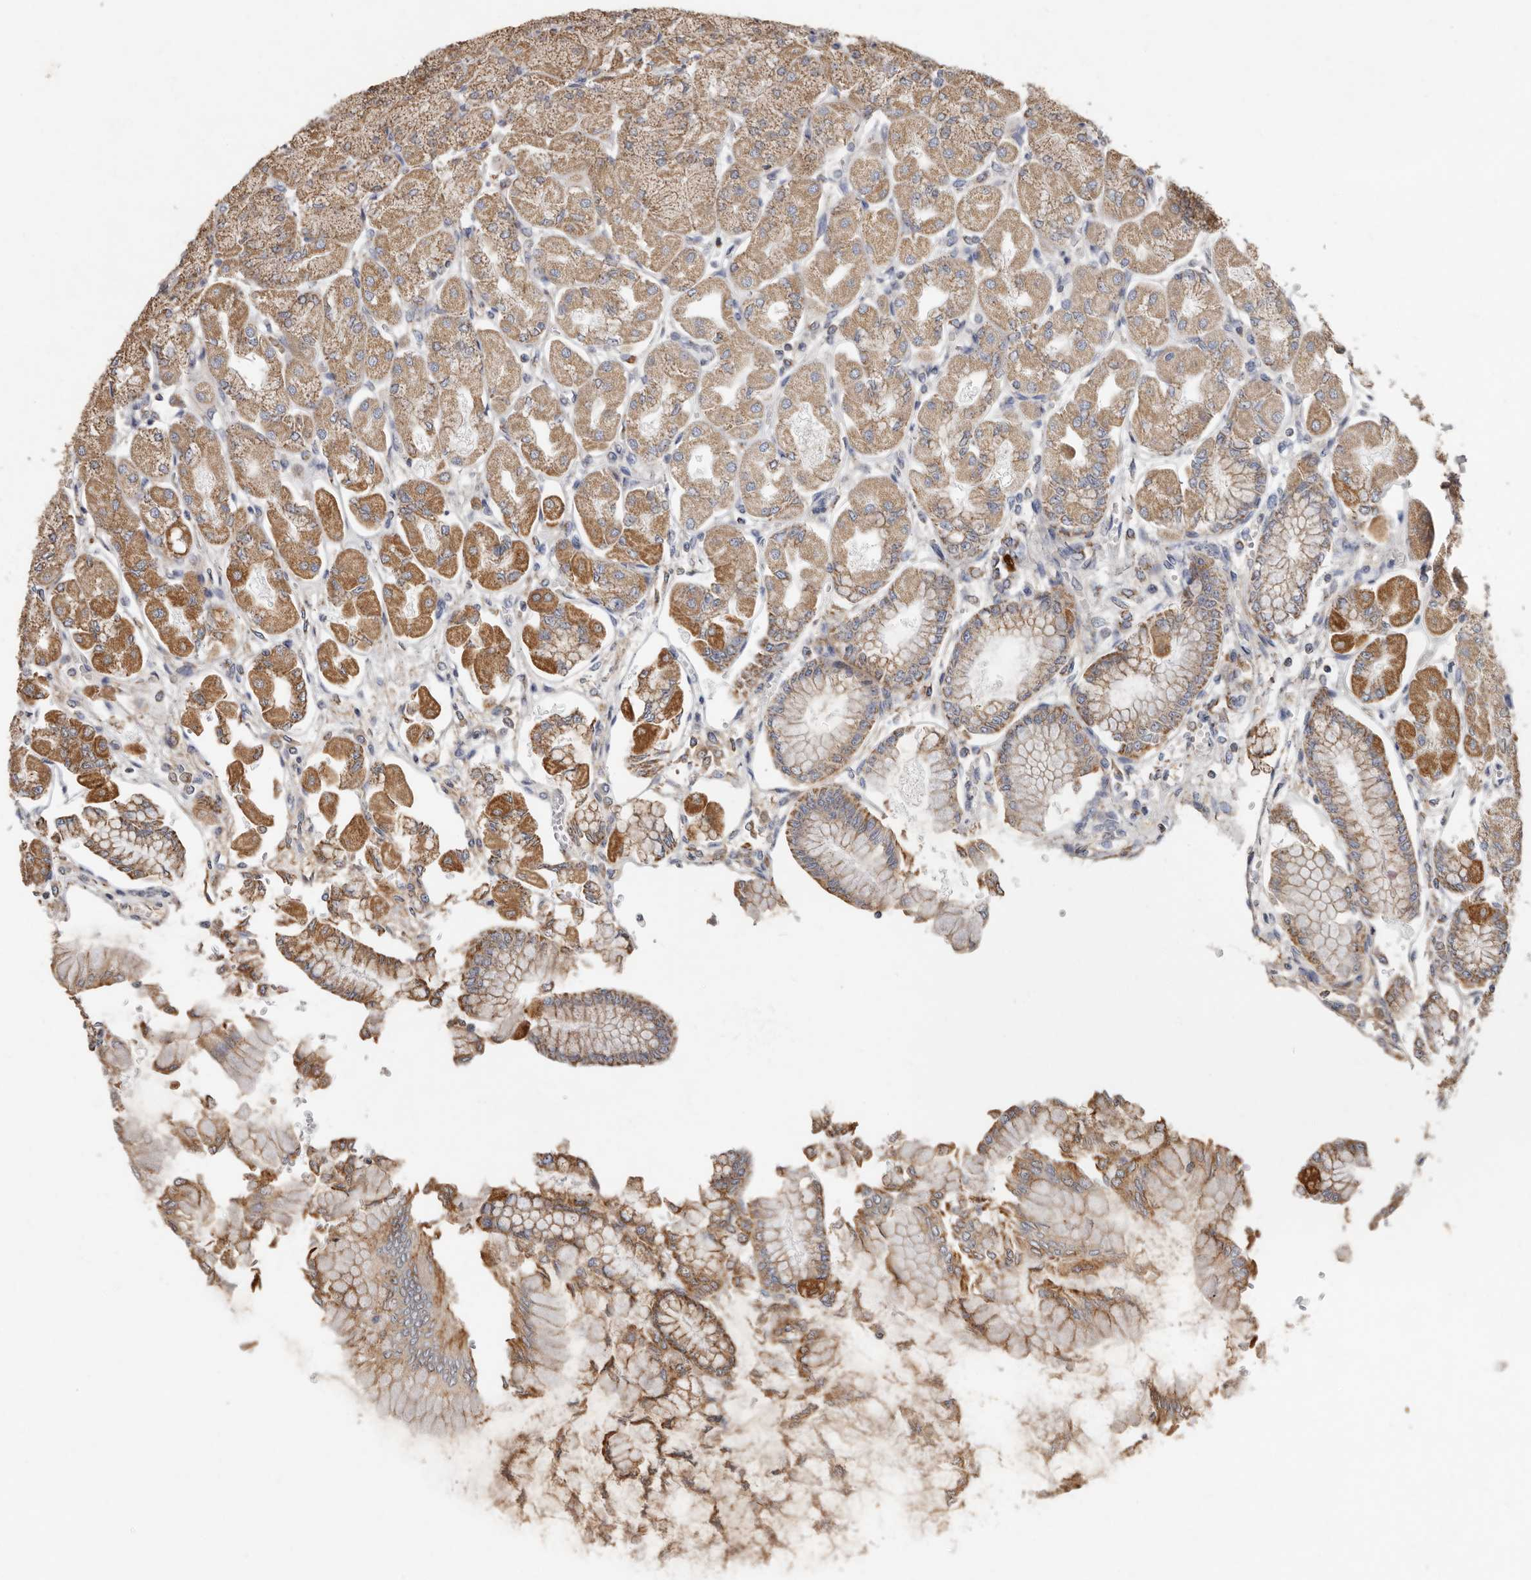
{"staining": {"intensity": "moderate", "quantity": ">75%", "location": "cytoplasmic/membranous"}, "tissue": "stomach", "cell_type": "Glandular cells", "image_type": "normal", "snomed": [{"axis": "morphology", "description": "Normal tissue, NOS"}, {"axis": "topography", "description": "Stomach, upper"}], "caption": "This image shows IHC staining of unremarkable human stomach, with medium moderate cytoplasmic/membranous positivity in approximately >75% of glandular cells.", "gene": "KIF26B", "patient": {"sex": "female", "age": 56}}